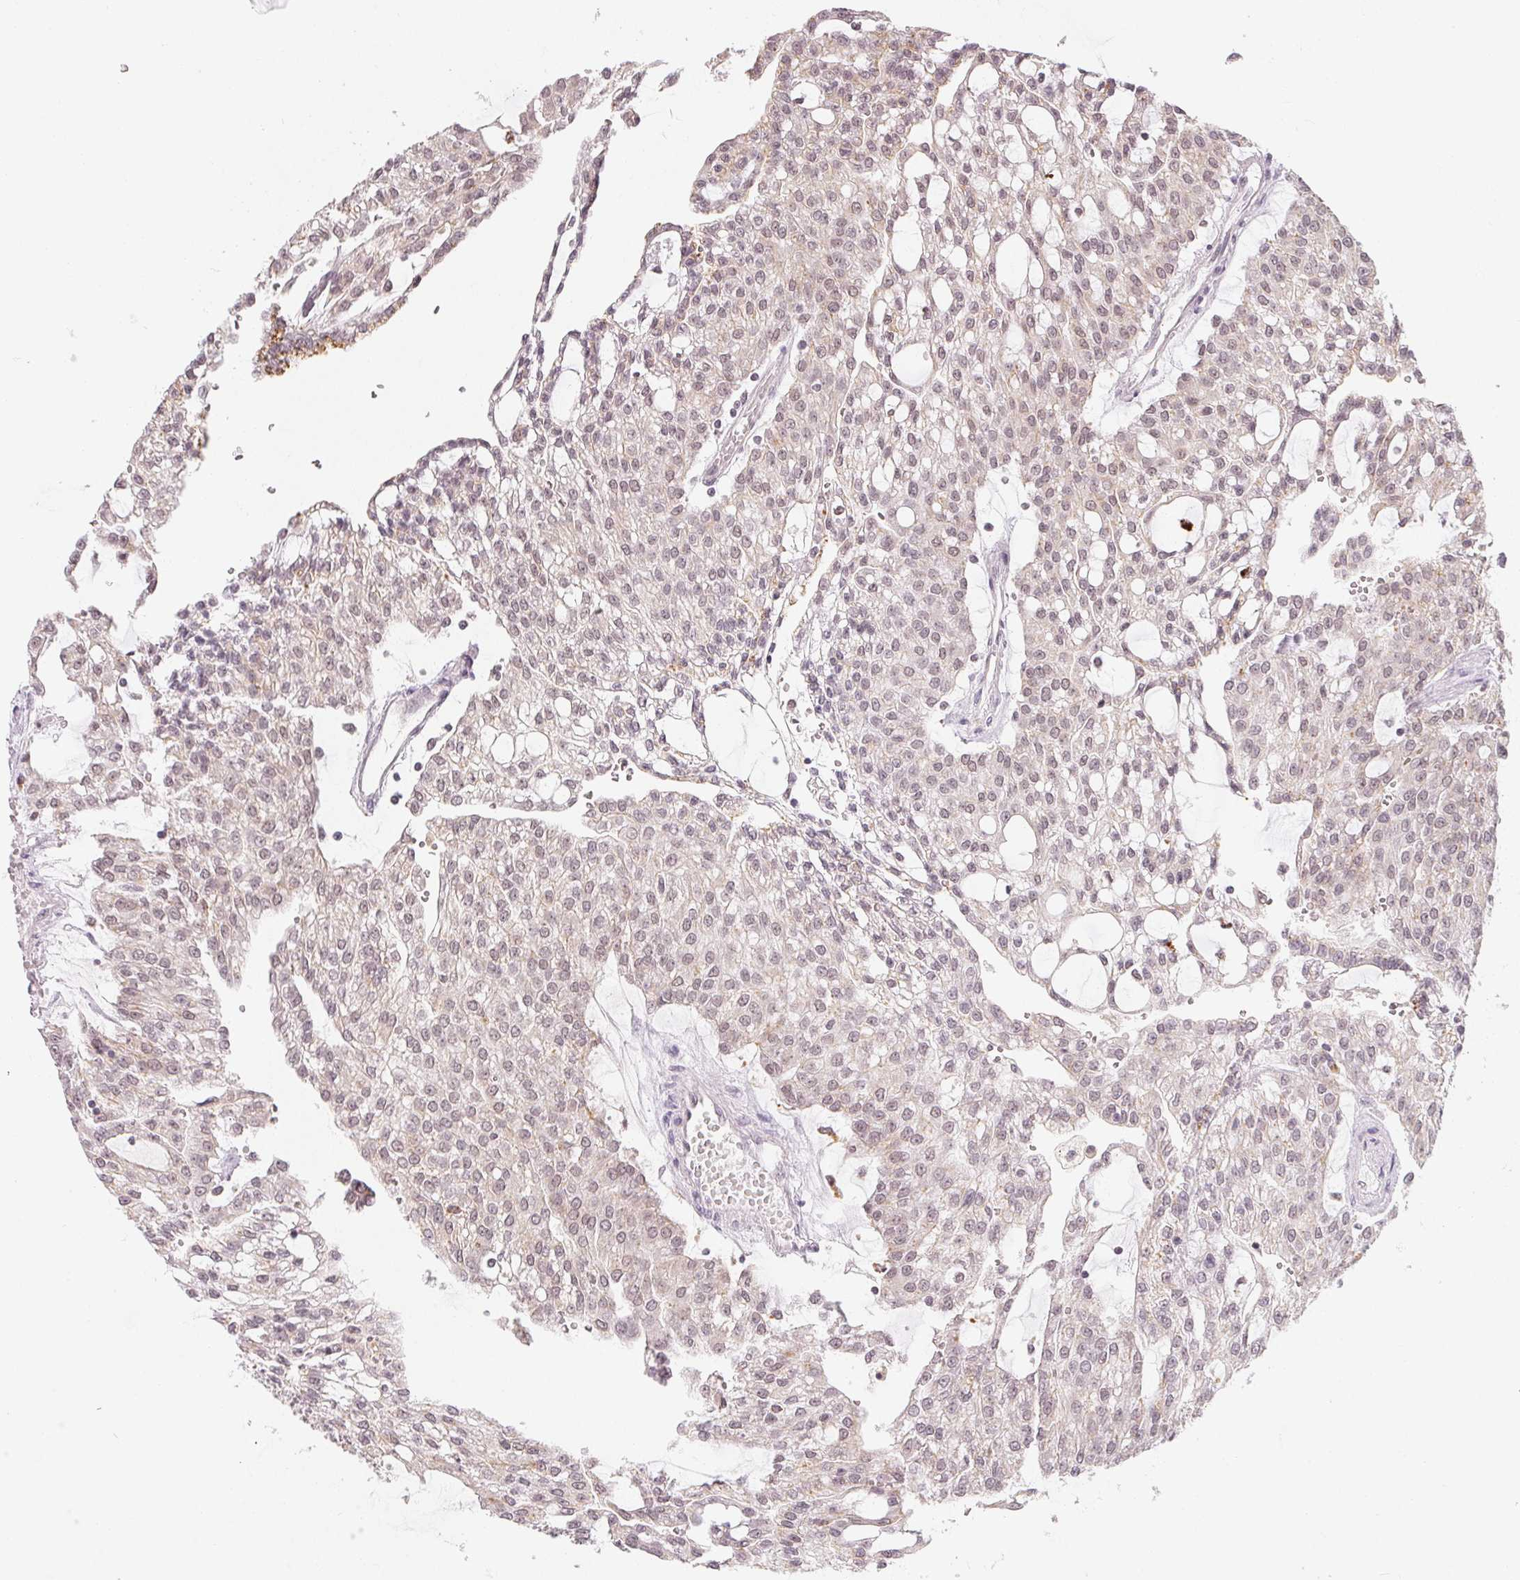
{"staining": {"intensity": "weak", "quantity": ">75%", "location": "nuclear"}, "tissue": "renal cancer", "cell_type": "Tumor cells", "image_type": "cancer", "snomed": [{"axis": "morphology", "description": "Adenocarcinoma, NOS"}, {"axis": "topography", "description": "Kidney"}], "caption": "Renal adenocarcinoma stained with immunohistochemistry (IHC) displays weak nuclear staining in about >75% of tumor cells. The staining was performed using DAB (3,3'-diaminobenzidine) to visualize the protein expression in brown, while the nuclei were stained in blue with hematoxylin (Magnification: 20x).", "gene": "NXF3", "patient": {"sex": "male", "age": 63}}